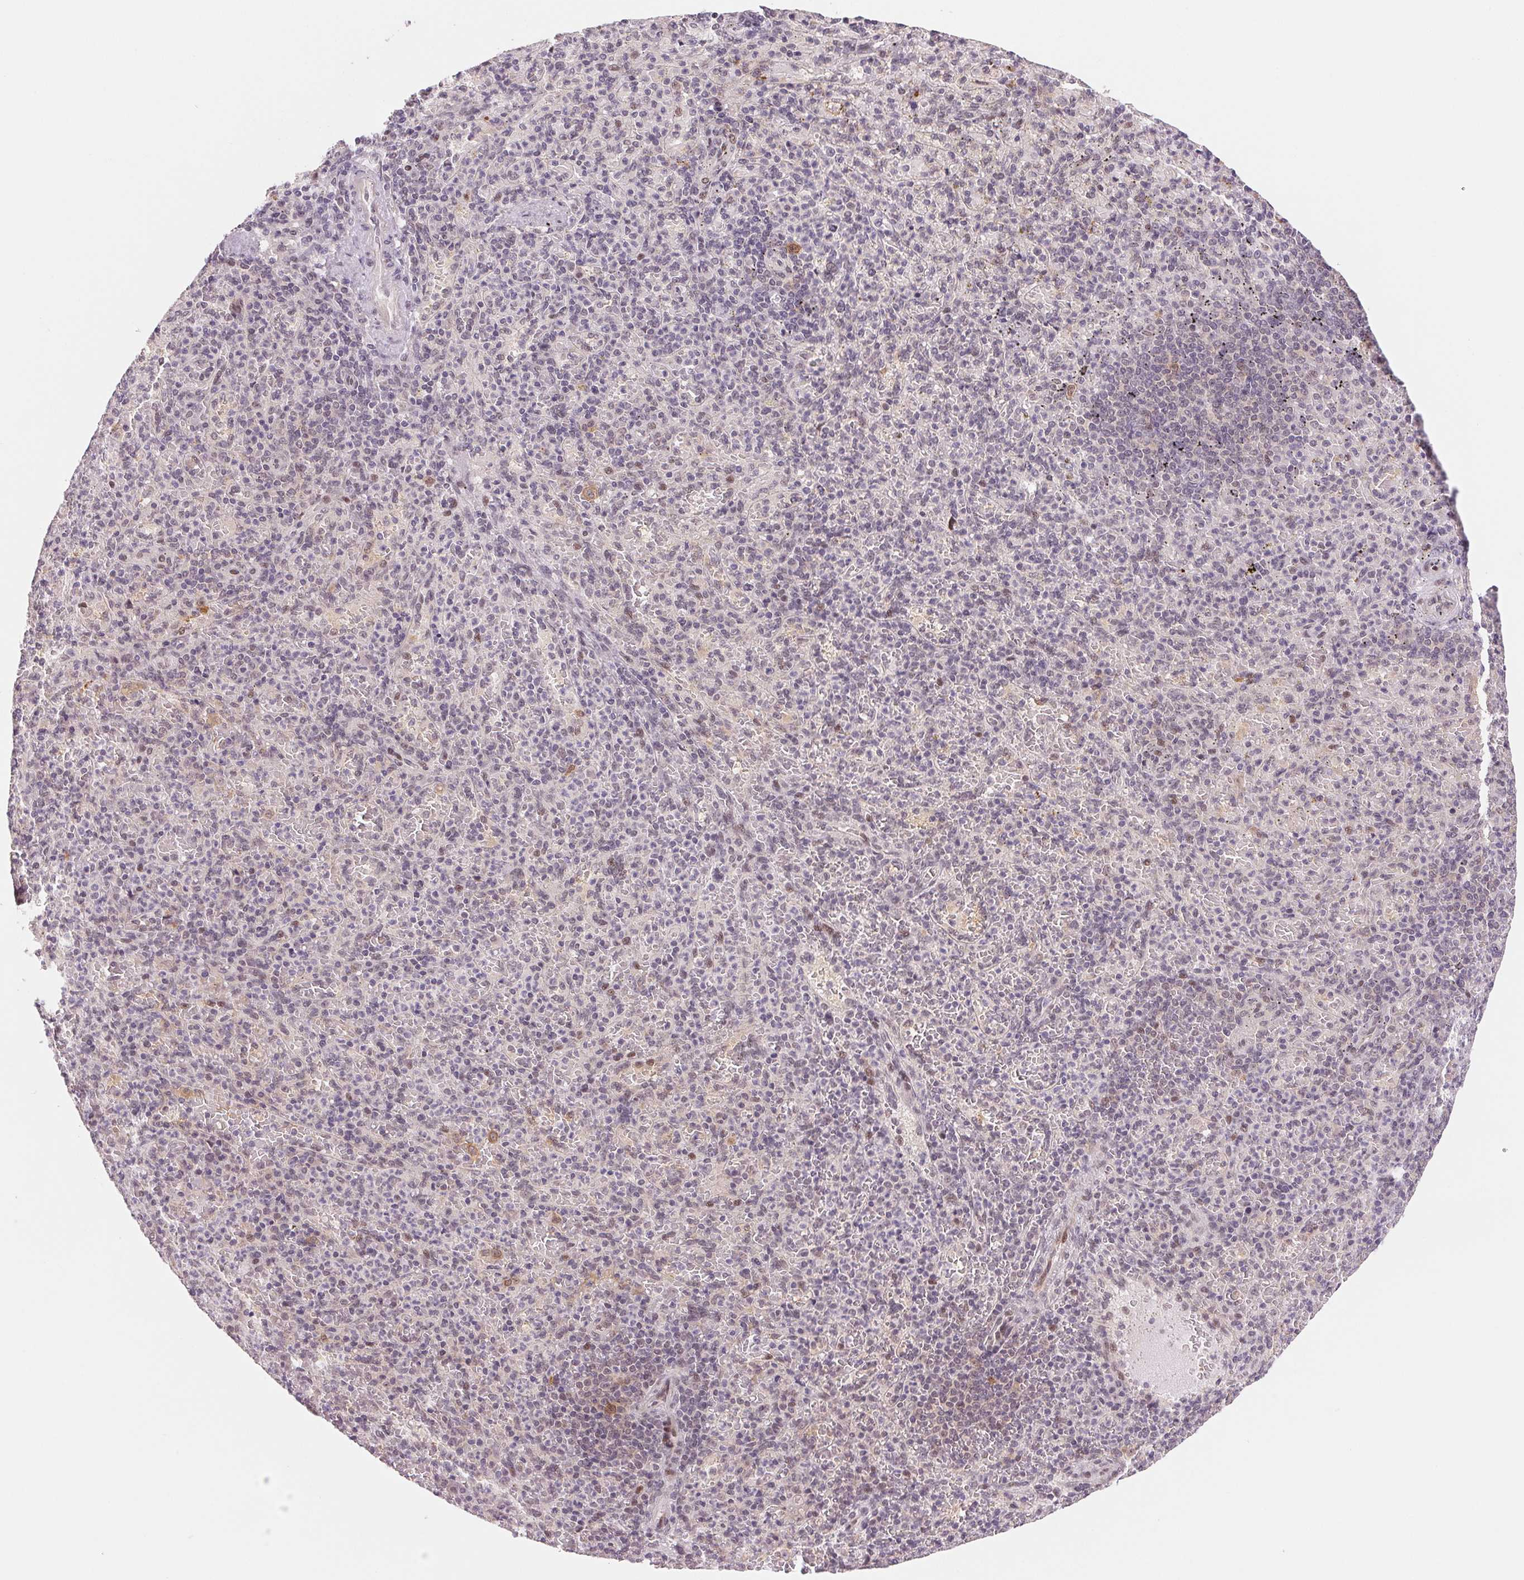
{"staining": {"intensity": "strong", "quantity": "<25%", "location": "cytoplasmic/membranous,nuclear"}, "tissue": "spleen", "cell_type": "Cells in red pulp", "image_type": "normal", "snomed": [{"axis": "morphology", "description": "Normal tissue, NOS"}, {"axis": "topography", "description": "Spleen"}], "caption": "Immunohistochemical staining of benign human spleen reveals strong cytoplasmic/membranous,nuclear protein staining in approximately <25% of cells in red pulp.", "gene": "DNAJB6", "patient": {"sex": "female", "age": 74}}